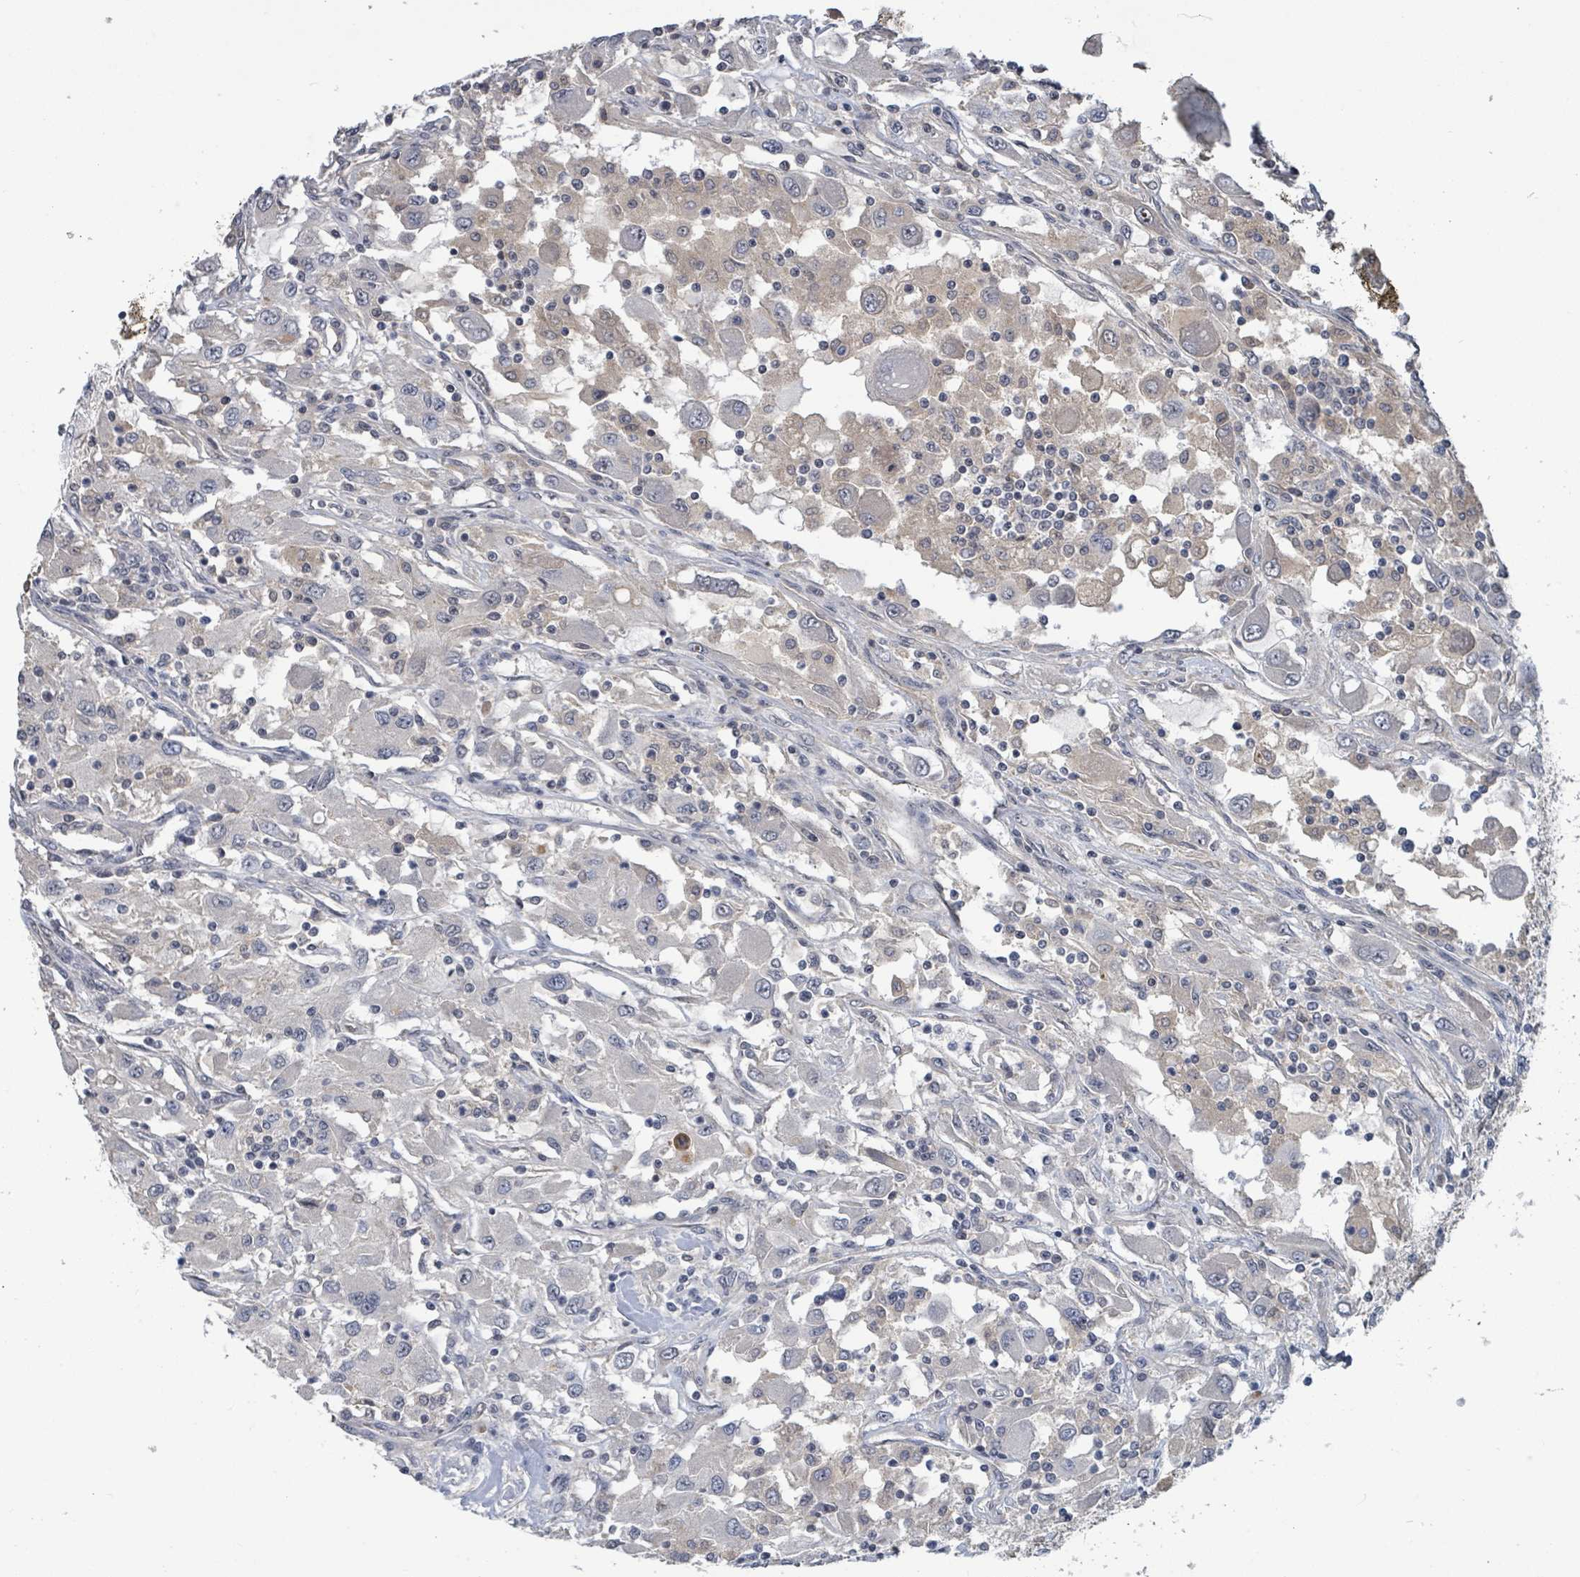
{"staining": {"intensity": "negative", "quantity": "none", "location": "none"}, "tissue": "renal cancer", "cell_type": "Tumor cells", "image_type": "cancer", "snomed": [{"axis": "morphology", "description": "Adenocarcinoma, NOS"}, {"axis": "topography", "description": "Kidney"}], "caption": "Tumor cells show no significant staining in renal cancer. (Immunohistochemistry, brightfield microscopy, high magnification).", "gene": "ZBTB14", "patient": {"sex": "female", "age": 67}}